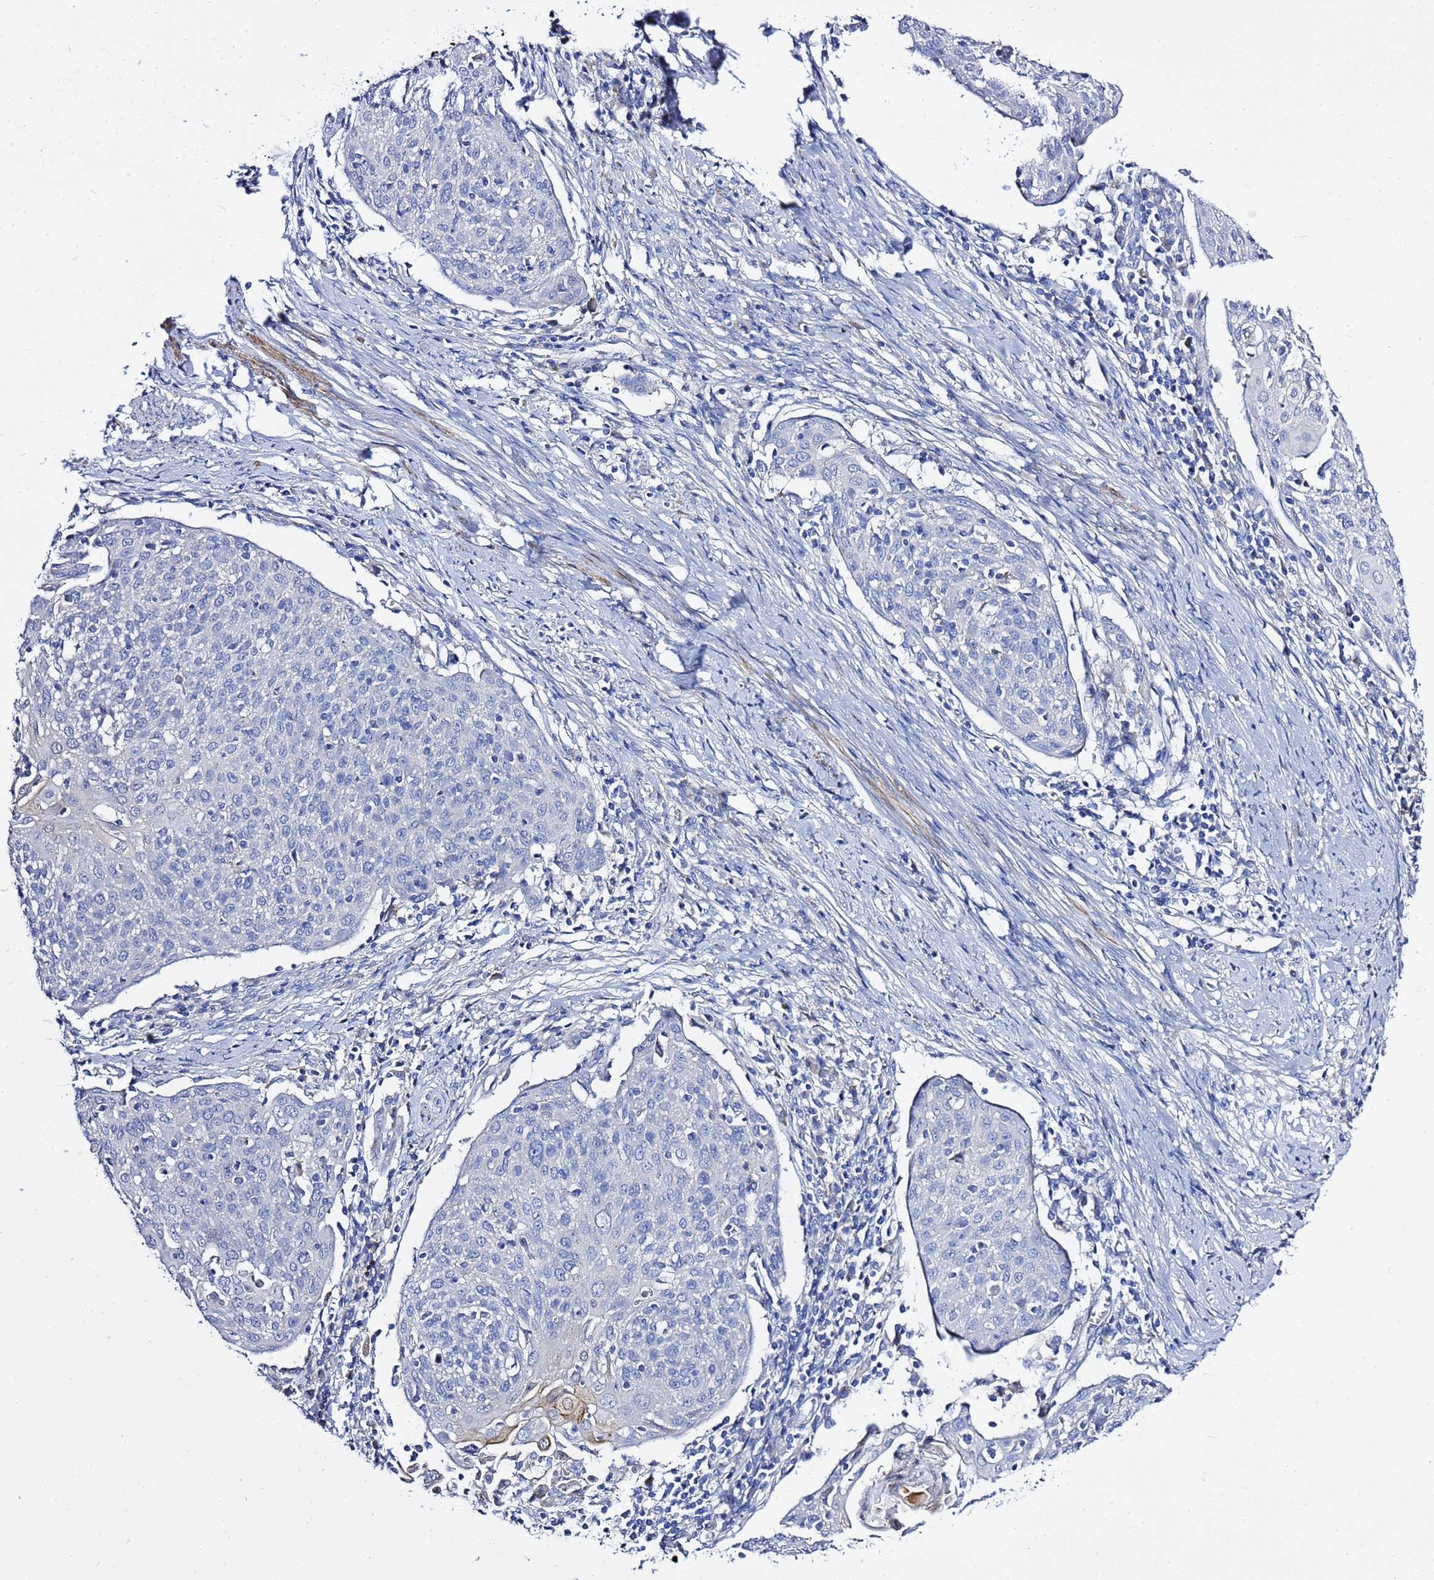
{"staining": {"intensity": "negative", "quantity": "none", "location": "none"}, "tissue": "cervical cancer", "cell_type": "Tumor cells", "image_type": "cancer", "snomed": [{"axis": "morphology", "description": "Squamous cell carcinoma, NOS"}, {"axis": "topography", "description": "Cervix"}], "caption": "Immunohistochemical staining of cervical squamous cell carcinoma displays no significant staining in tumor cells. Brightfield microscopy of immunohistochemistry stained with DAB (3,3'-diaminobenzidine) (brown) and hematoxylin (blue), captured at high magnification.", "gene": "USP18", "patient": {"sex": "female", "age": 67}}